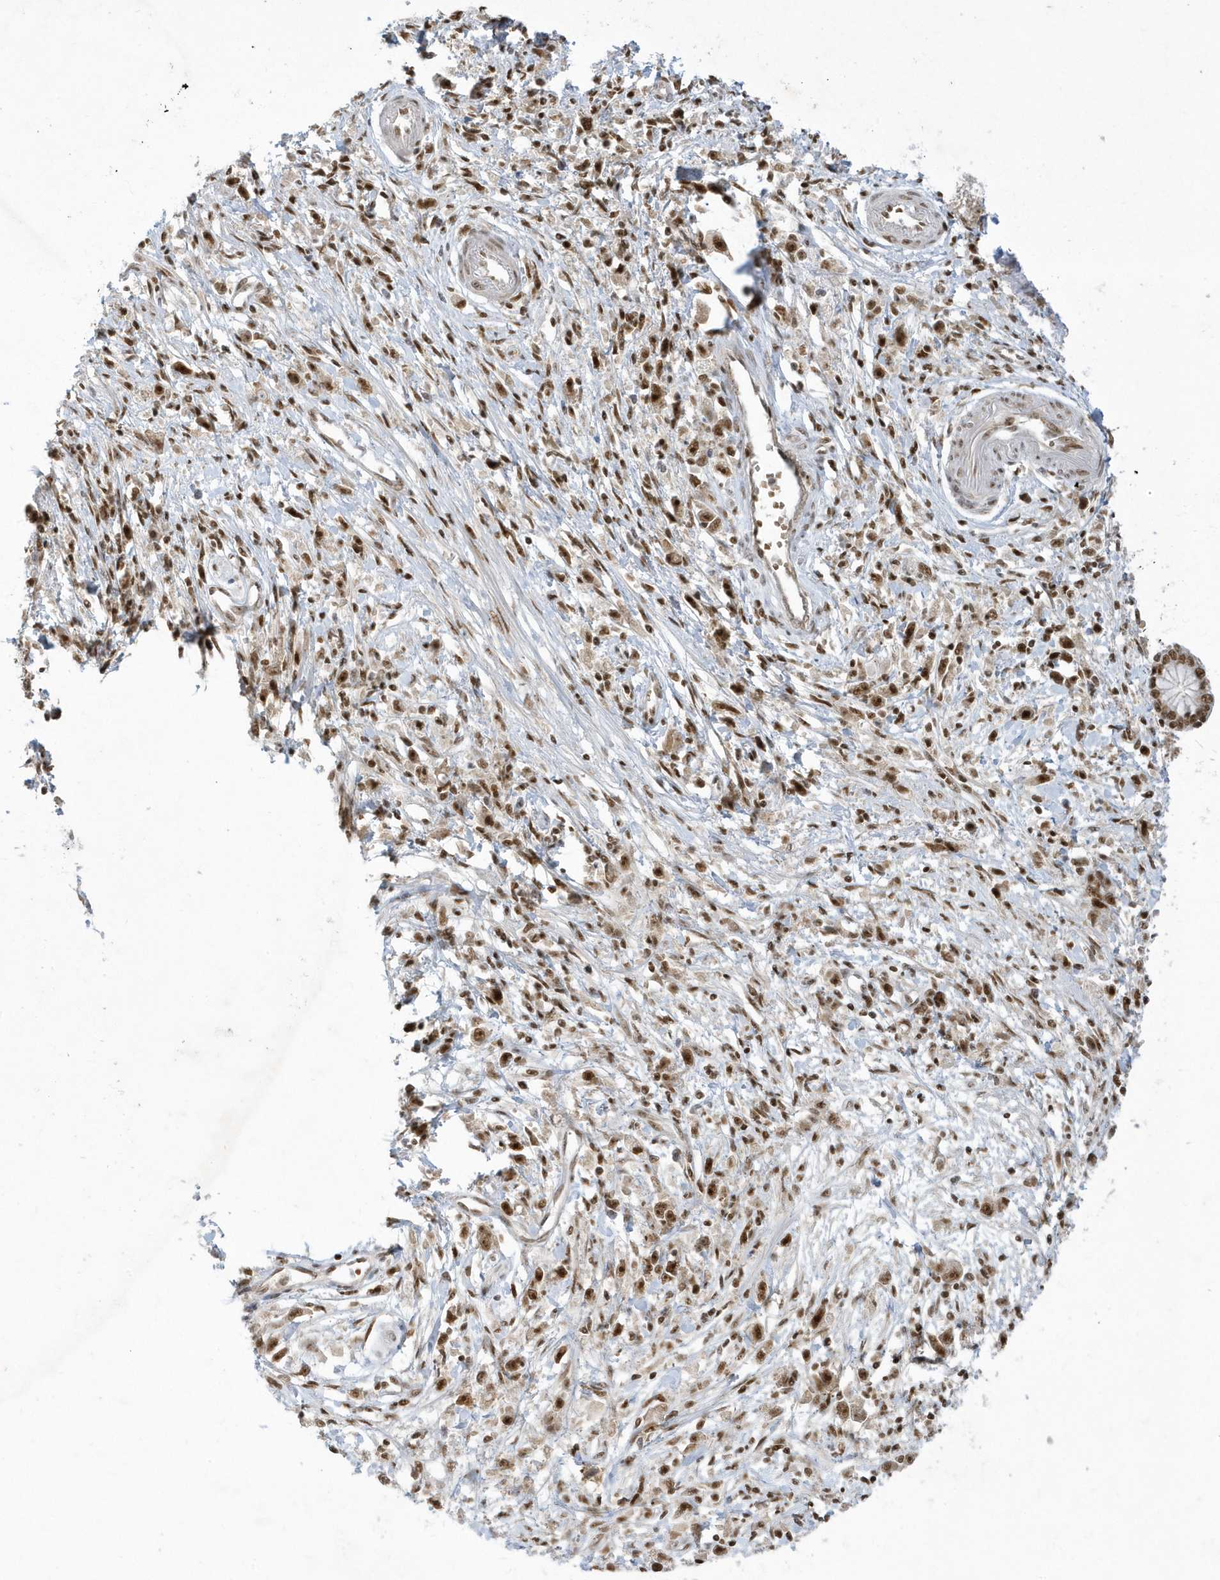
{"staining": {"intensity": "moderate", "quantity": ">75%", "location": "nuclear"}, "tissue": "stomach cancer", "cell_type": "Tumor cells", "image_type": "cancer", "snomed": [{"axis": "morphology", "description": "Adenocarcinoma, NOS"}, {"axis": "topography", "description": "Stomach"}], "caption": "Immunohistochemical staining of stomach cancer (adenocarcinoma) exhibits medium levels of moderate nuclear protein positivity in about >75% of tumor cells.", "gene": "PPIL2", "patient": {"sex": "female", "age": 59}}